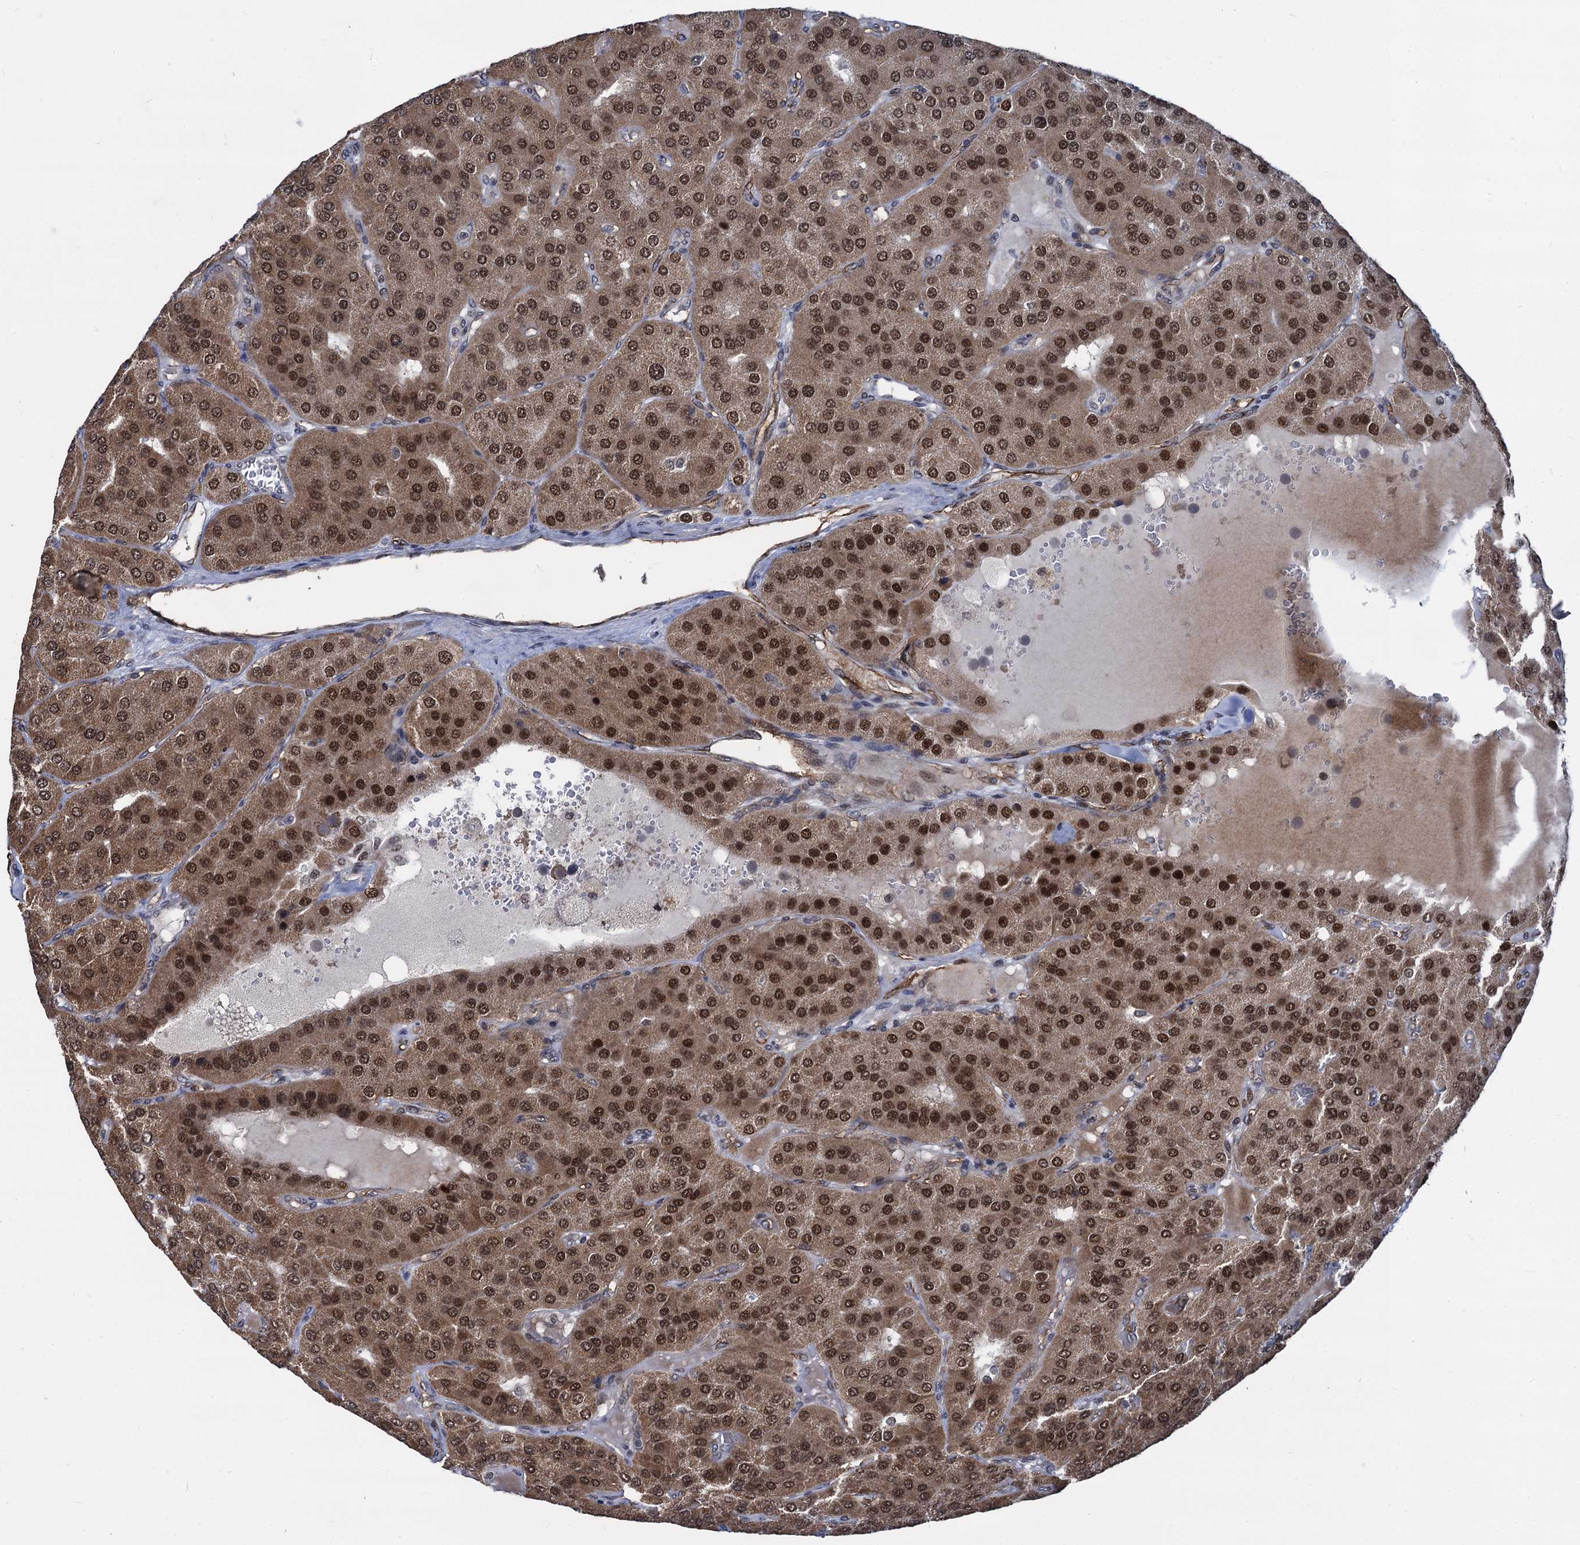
{"staining": {"intensity": "strong", "quantity": ">75%", "location": "nuclear"}, "tissue": "parathyroid gland", "cell_type": "Glandular cells", "image_type": "normal", "snomed": [{"axis": "morphology", "description": "Normal tissue, NOS"}, {"axis": "morphology", "description": "Adenoma, NOS"}, {"axis": "topography", "description": "Parathyroid gland"}], "caption": "DAB immunohistochemical staining of unremarkable parathyroid gland demonstrates strong nuclear protein staining in about >75% of glandular cells.", "gene": "GALNT11", "patient": {"sex": "female", "age": 86}}